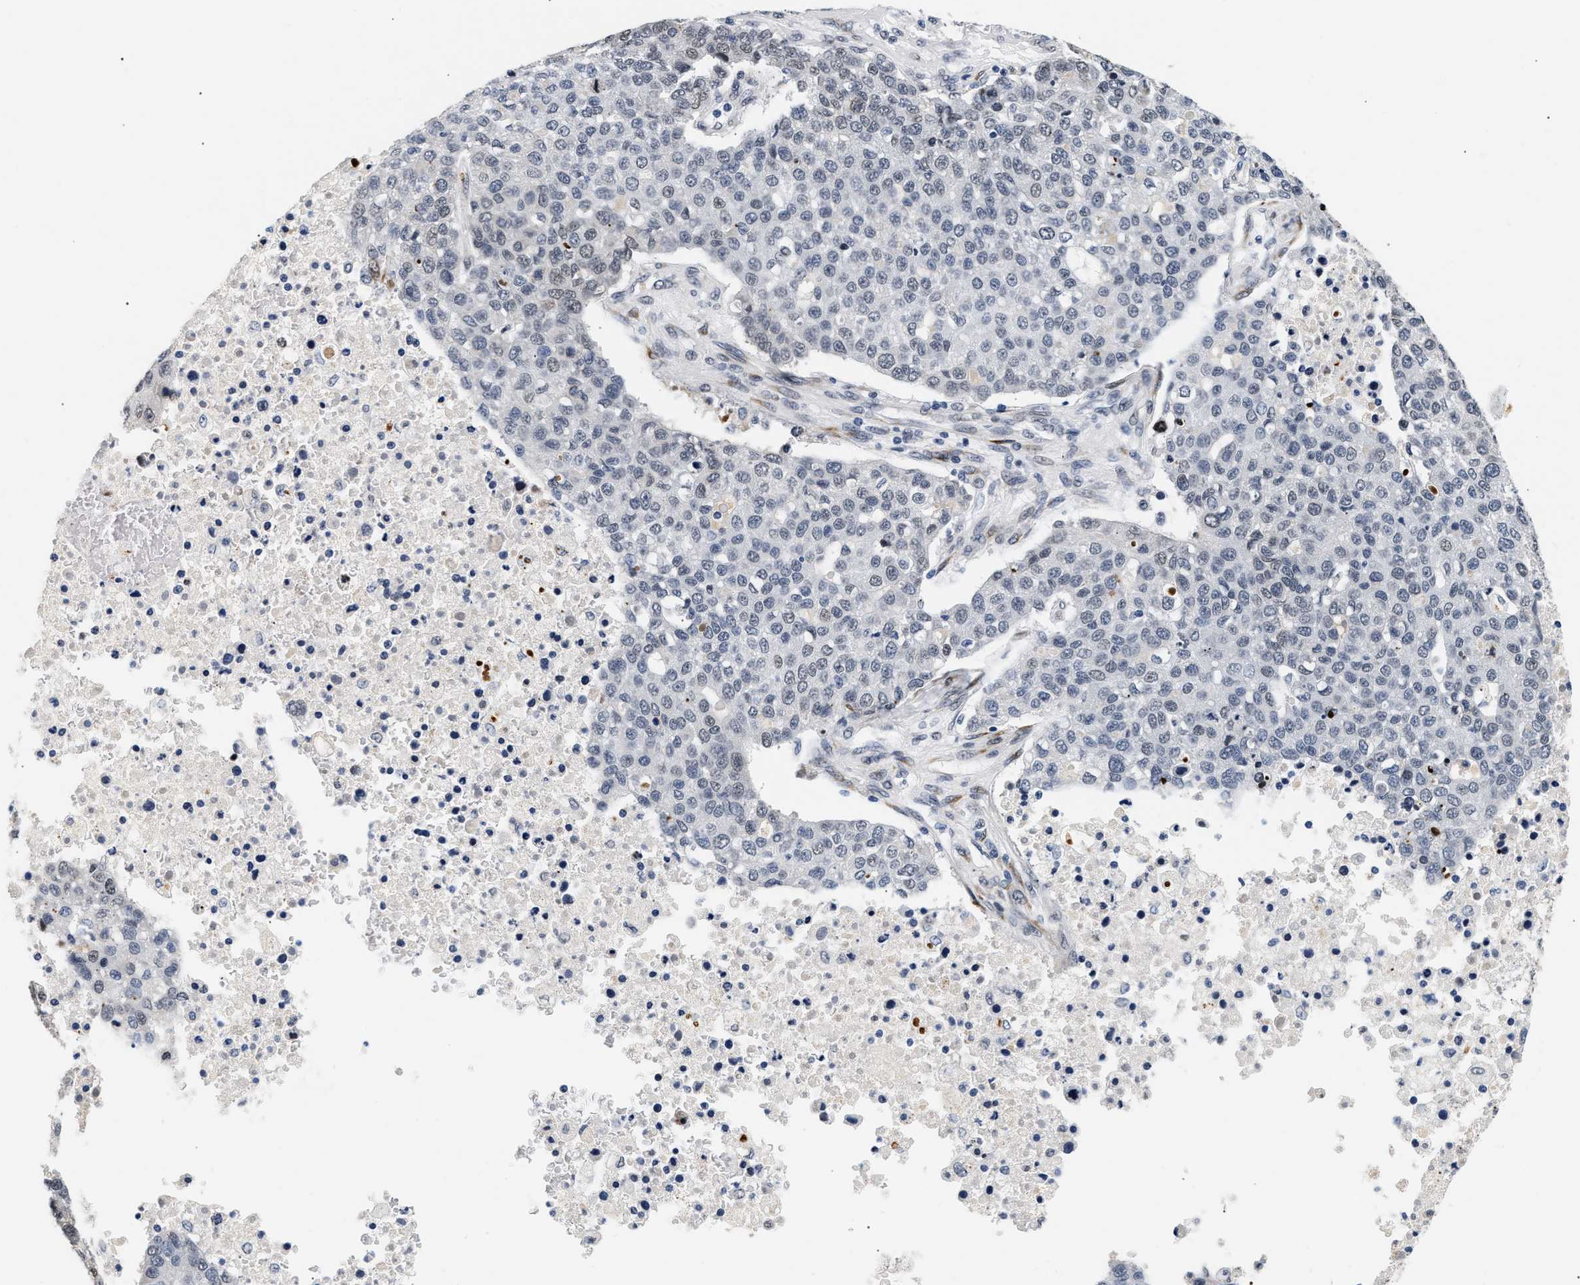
{"staining": {"intensity": "negative", "quantity": "none", "location": "none"}, "tissue": "pancreatic cancer", "cell_type": "Tumor cells", "image_type": "cancer", "snomed": [{"axis": "morphology", "description": "Adenocarcinoma, NOS"}, {"axis": "topography", "description": "Pancreas"}], "caption": "Human adenocarcinoma (pancreatic) stained for a protein using immunohistochemistry displays no positivity in tumor cells.", "gene": "THOC1", "patient": {"sex": "female", "age": 61}}